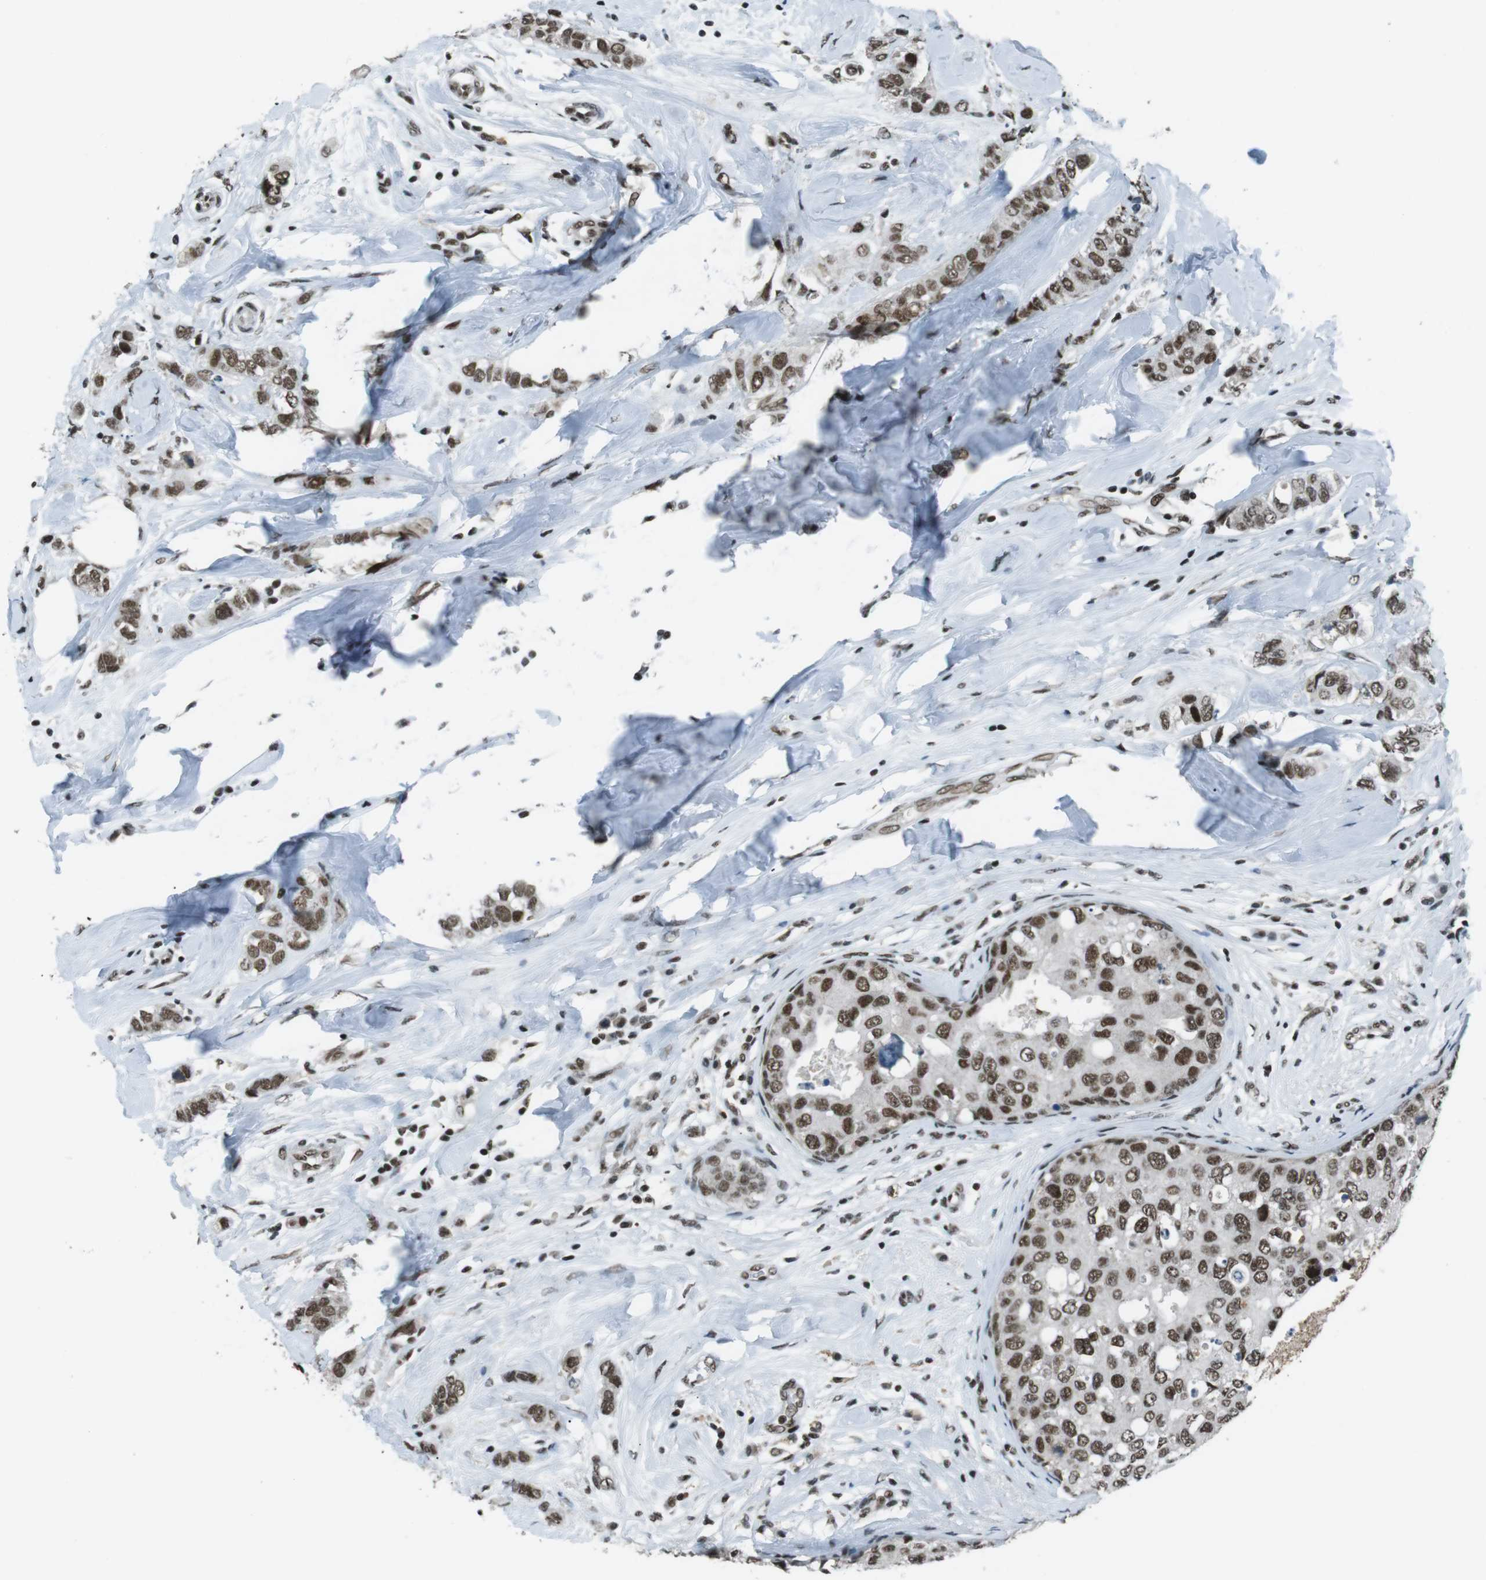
{"staining": {"intensity": "strong", "quantity": ">75%", "location": "nuclear"}, "tissue": "breast cancer", "cell_type": "Tumor cells", "image_type": "cancer", "snomed": [{"axis": "morphology", "description": "Duct carcinoma"}, {"axis": "topography", "description": "Breast"}], "caption": "Breast cancer stained for a protein demonstrates strong nuclear positivity in tumor cells. (IHC, brightfield microscopy, high magnification).", "gene": "TAF1", "patient": {"sex": "female", "age": 50}}